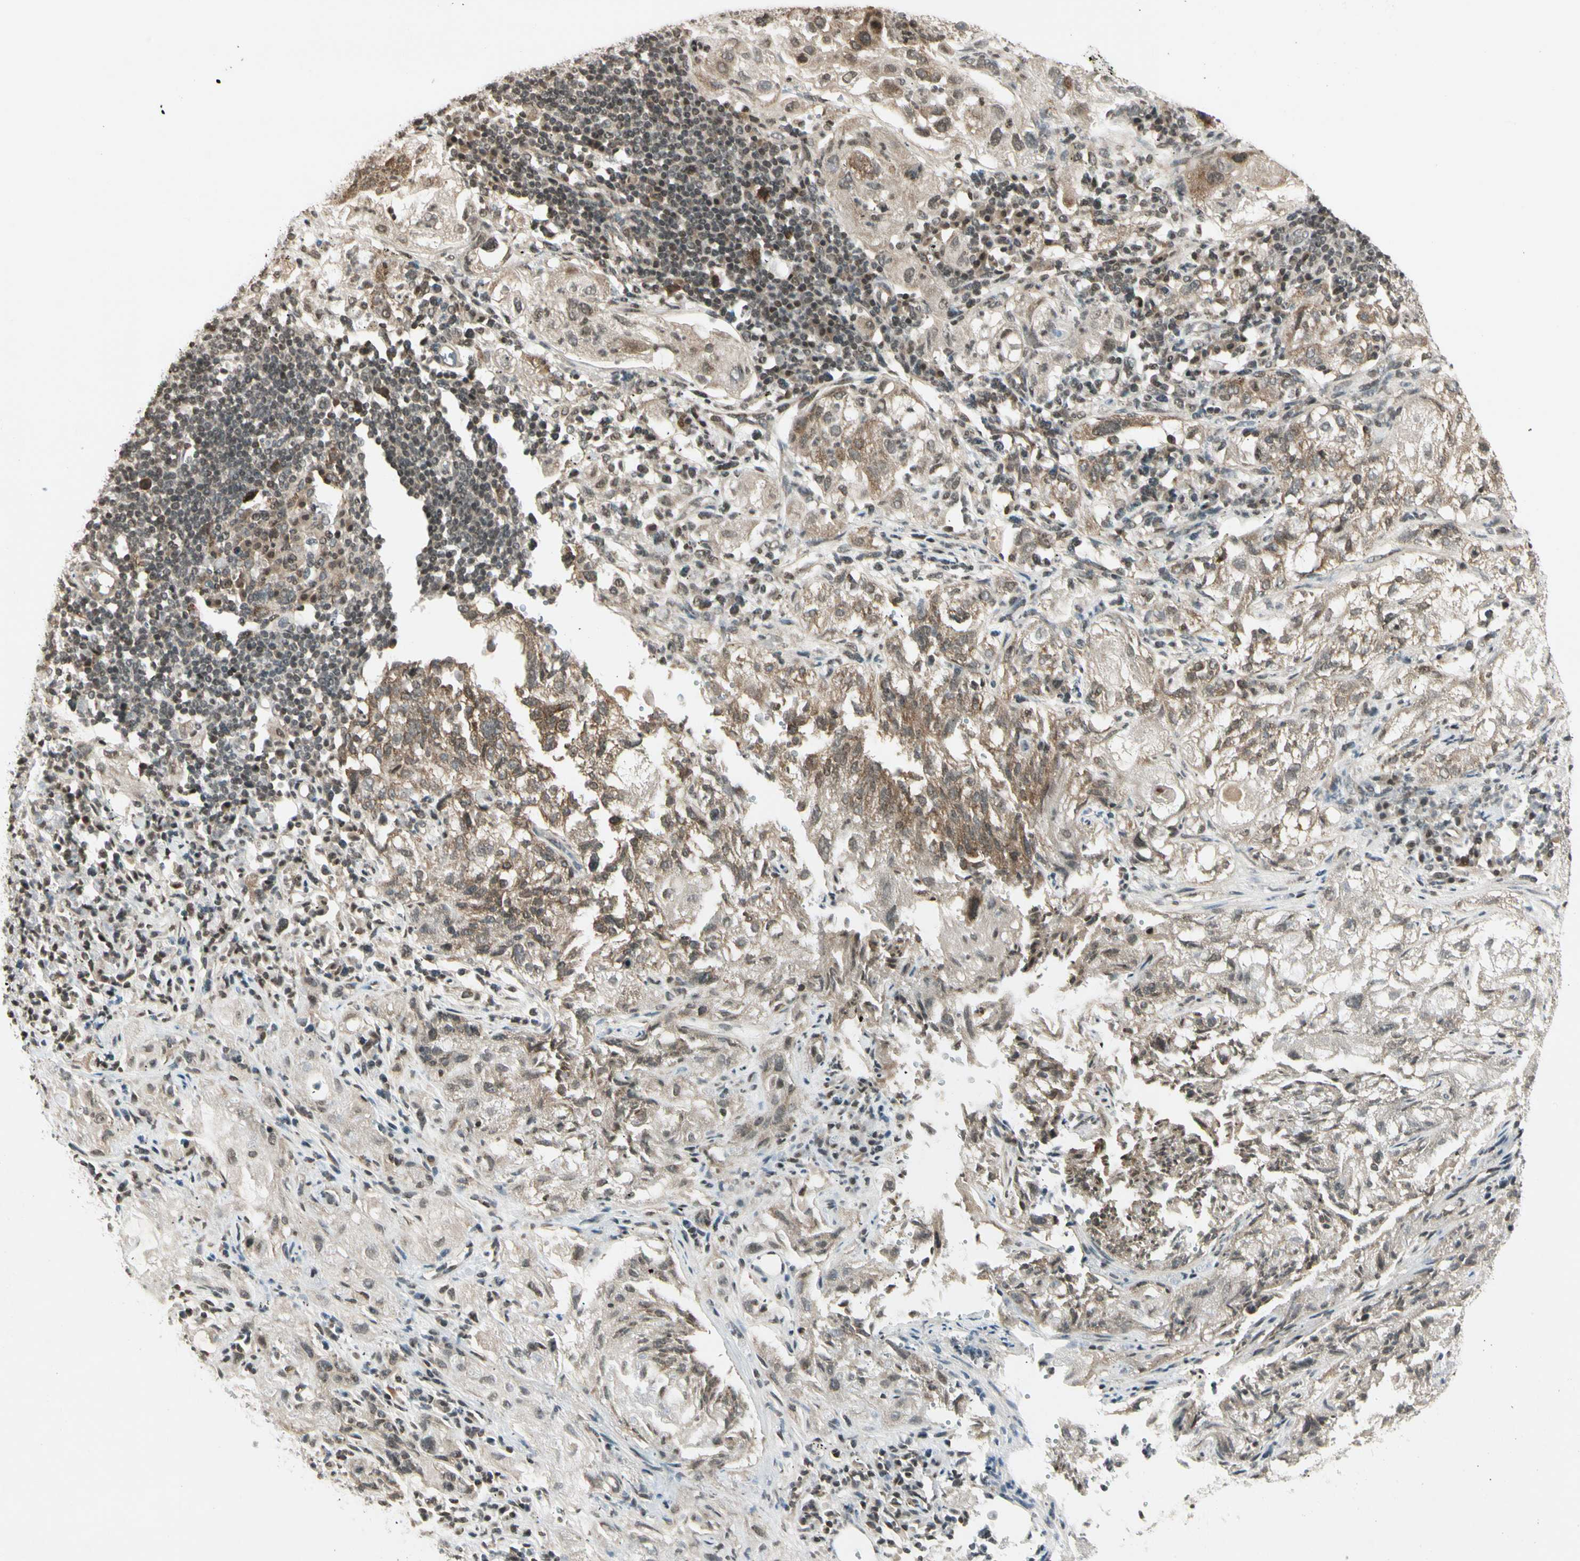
{"staining": {"intensity": "moderate", "quantity": "25%-75%", "location": "cytoplasmic/membranous"}, "tissue": "lung cancer", "cell_type": "Tumor cells", "image_type": "cancer", "snomed": [{"axis": "morphology", "description": "Inflammation, NOS"}, {"axis": "morphology", "description": "Squamous cell carcinoma, NOS"}, {"axis": "topography", "description": "Lymph node"}, {"axis": "topography", "description": "Soft tissue"}, {"axis": "topography", "description": "Lung"}], "caption": "This is a micrograph of IHC staining of lung squamous cell carcinoma, which shows moderate positivity in the cytoplasmic/membranous of tumor cells.", "gene": "SMN2", "patient": {"sex": "male", "age": 66}}